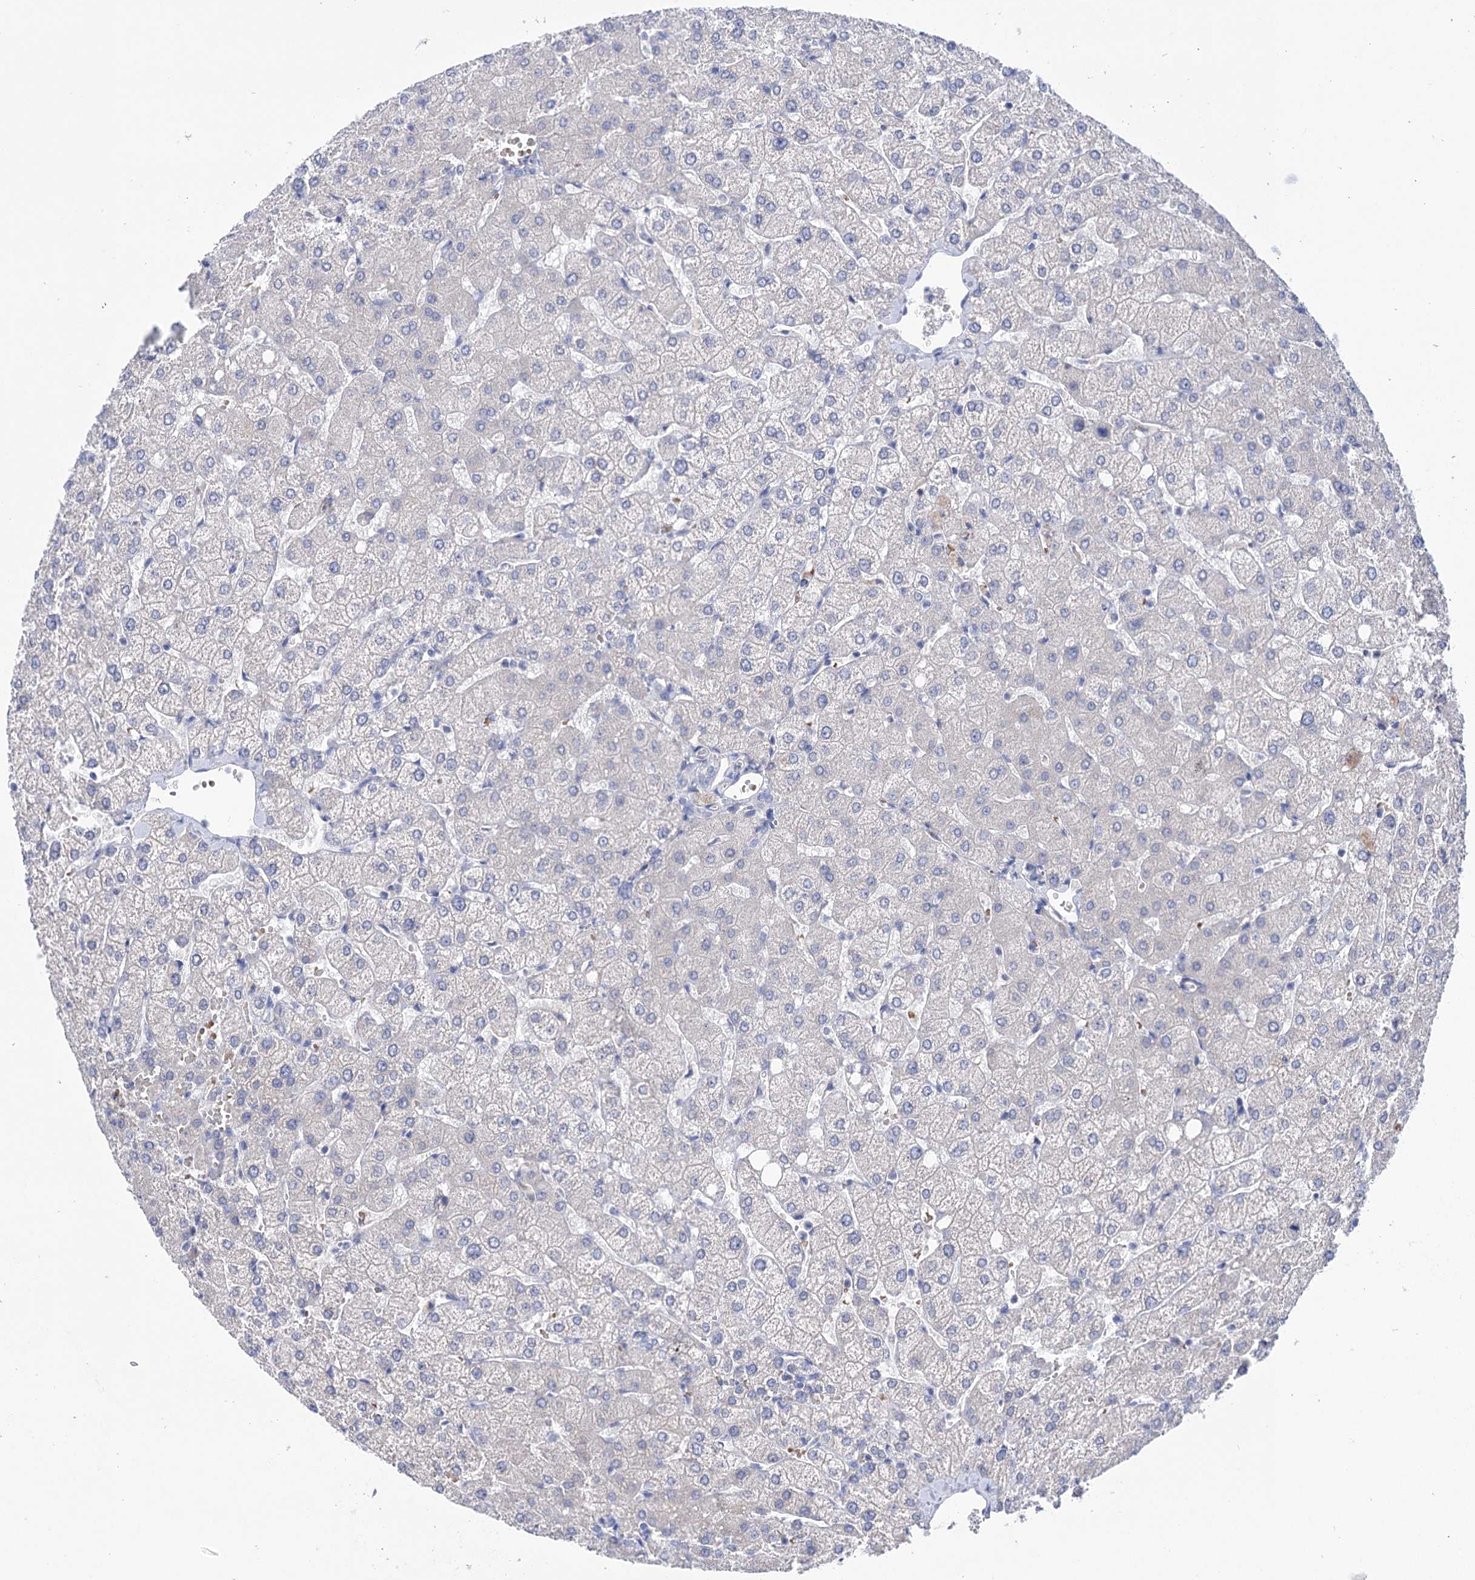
{"staining": {"intensity": "negative", "quantity": "none", "location": "none"}, "tissue": "liver", "cell_type": "Cholangiocytes", "image_type": "normal", "snomed": [{"axis": "morphology", "description": "Normal tissue, NOS"}, {"axis": "topography", "description": "Liver"}], "caption": "Immunohistochemistry image of benign liver: liver stained with DAB shows no significant protein positivity in cholangiocytes.", "gene": "YARS2", "patient": {"sex": "female", "age": 54}}